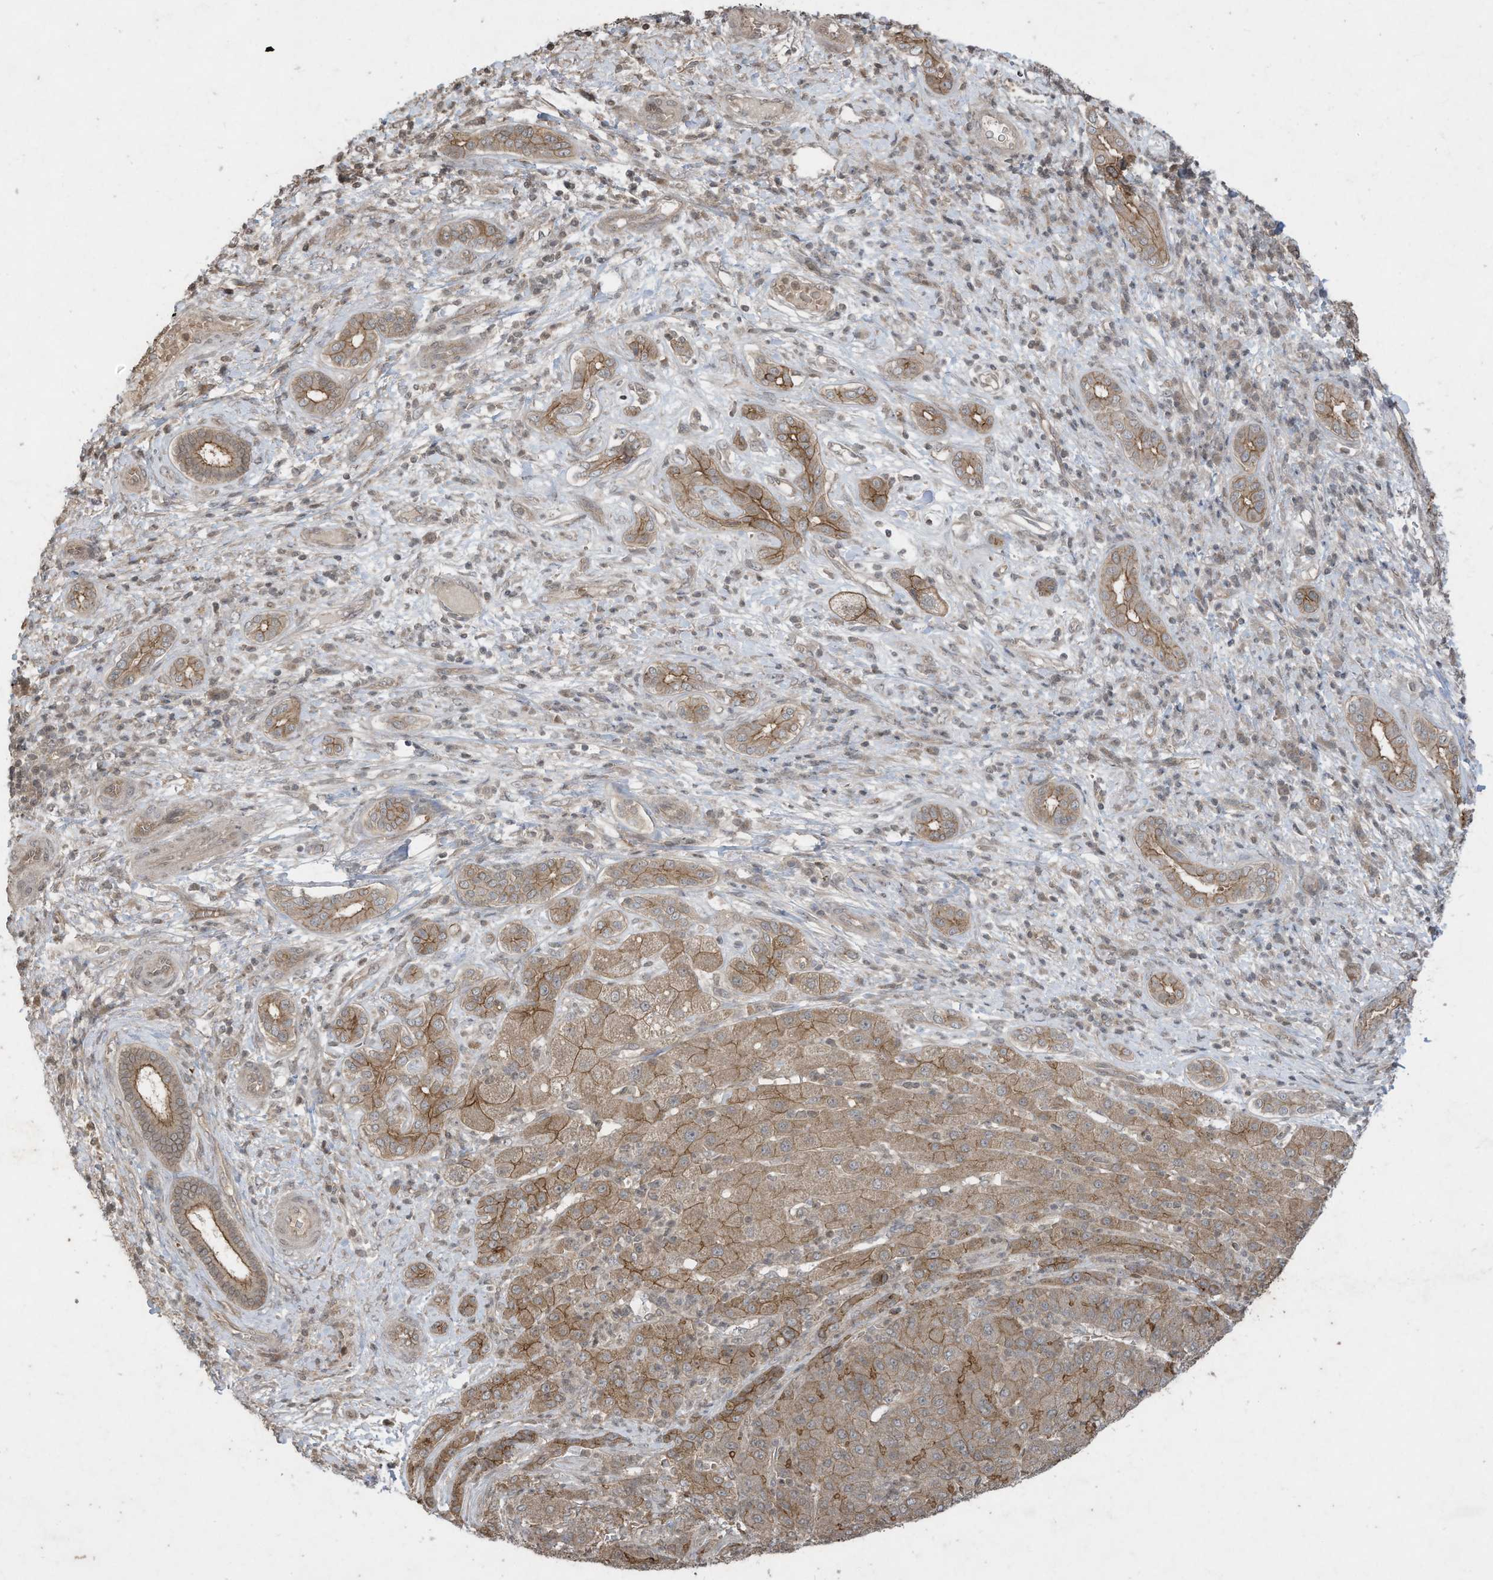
{"staining": {"intensity": "moderate", "quantity": ">75%", "location": "cytoplasmic/membranous"}, "tissue": "liver cancer", "cell_type": "Tumor cells", "image_type": "cancer", "snomed": [{"axis": "morphology", "description": "Carcinoma, Hepatocellular, NOS"}, {"axis": "topography", "description": "Liver"}], "caption": "Liver hepatocellular carcinoma tissue exhibits moderate cytoplasmic/membranous expression in about >75% of tumor cells", "gene": "MATN2", "patient": {"sex": "male", "age": 65}}